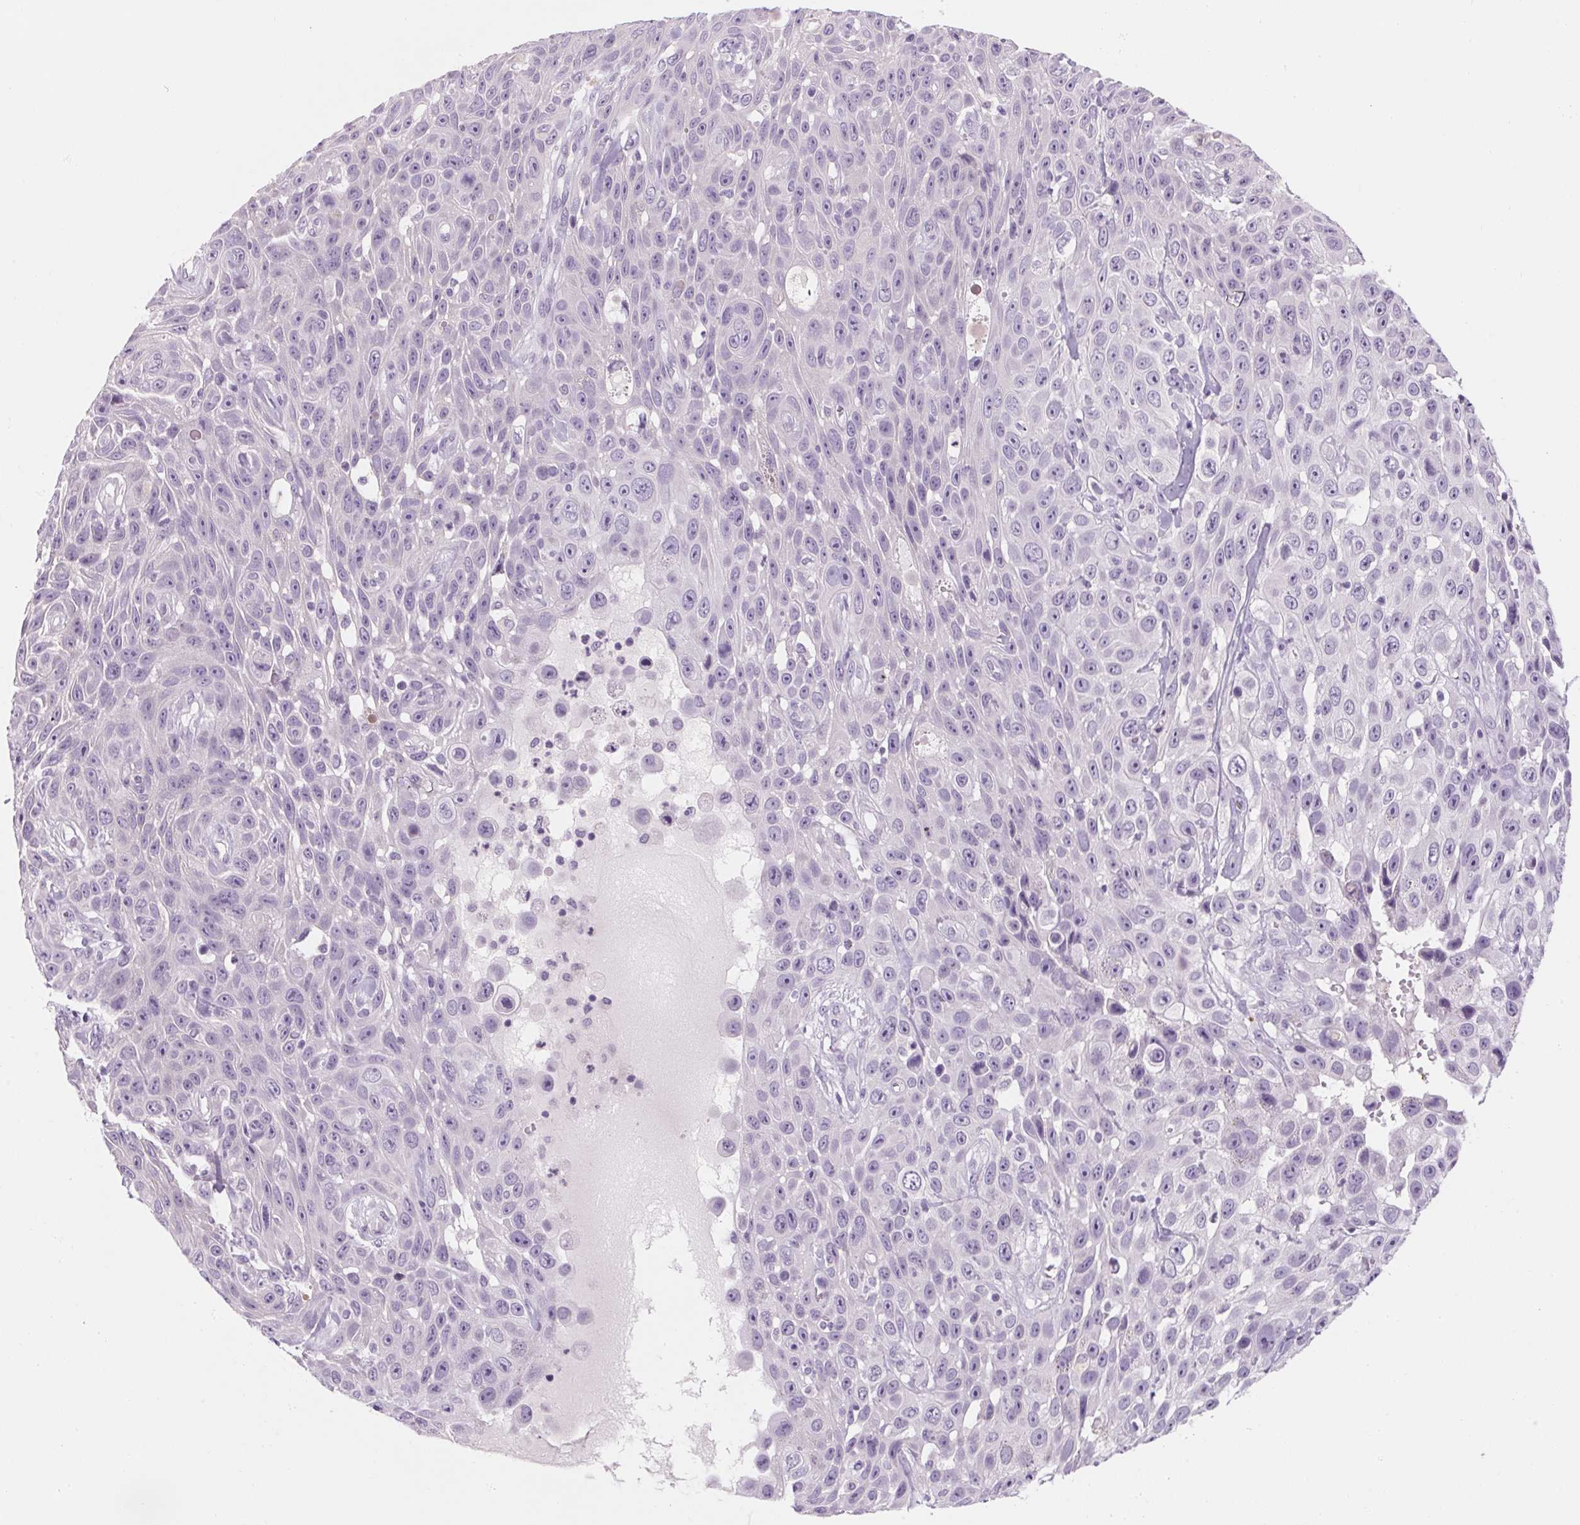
{"staining": {"intensity": "negative", "quantity": "none", "location": "none"}, "tissue": "skin cancer", "cell_type": "Tumor cells", "image_type": "cancer", "snomed": [{"axis": "morphology", "description": "Squamous cell carcinoma, NOS"}, {"axis": "topography", "description": "Skin"}], "caption": "Immunohistochemistry photomicrograph of skin cancer (squamous cell carcinoma) stained for a protein (brown), which reveals no staining in tumor cells.", "gene": "RPTN", "patient": {"sex": "male", "age": 82}}